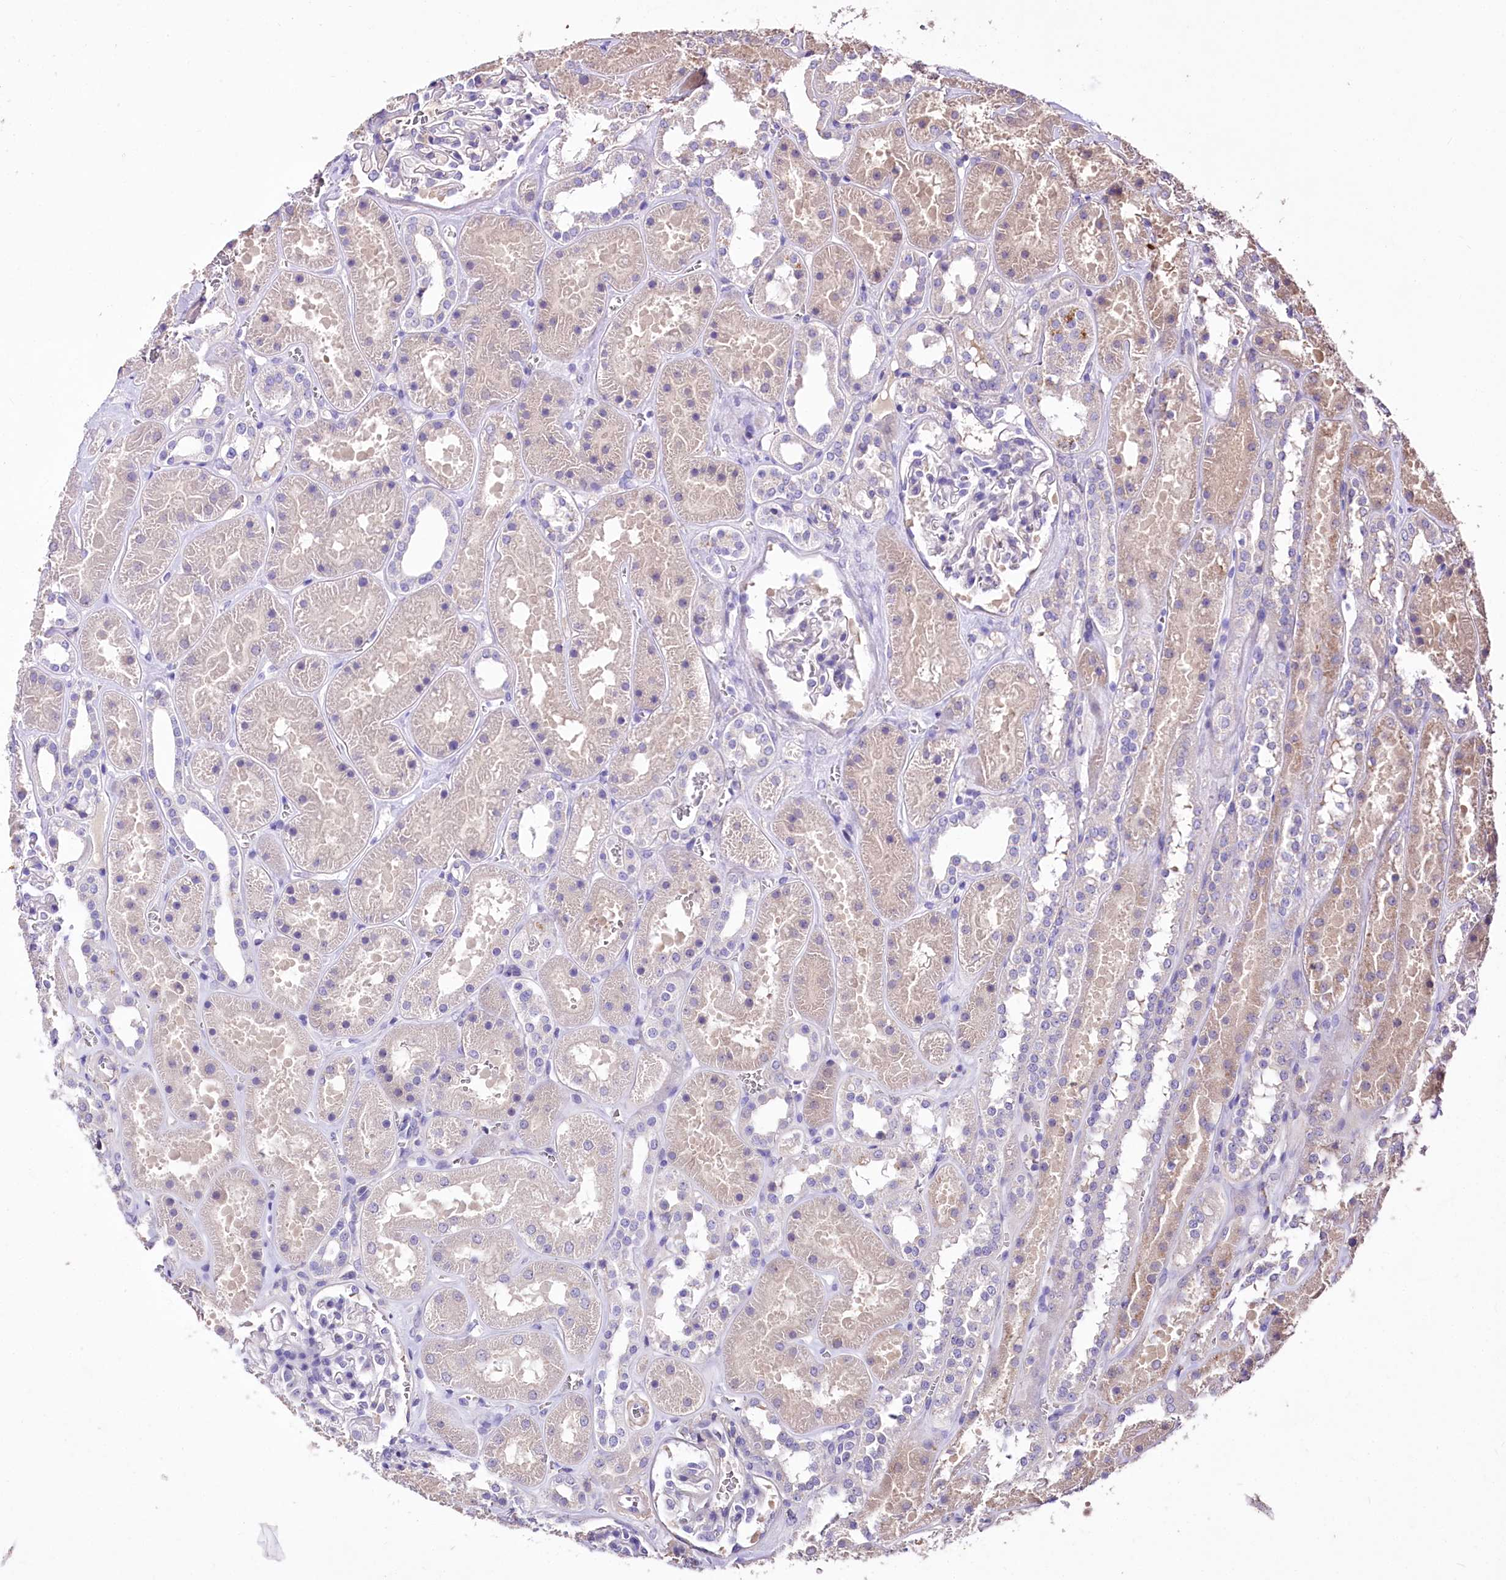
{"staining": {"intensity": "negative", "quantity": "none", "location": "none"}, "tissue": "kidney", "cell_type": "Cells in glomeruli", "image_type": "normal", "snomed": [{"axis": "morphology", "description": "Normal tissue, NOS"}, {"axis": "topography", "description": "Kidney"}], "caption": "A histopathology image of kidney stained for a protein exhibits no brown staining in cells in glomeruli.", "gene": "PCYOX1L", "patient": {"sex": "female", "age": 41}}